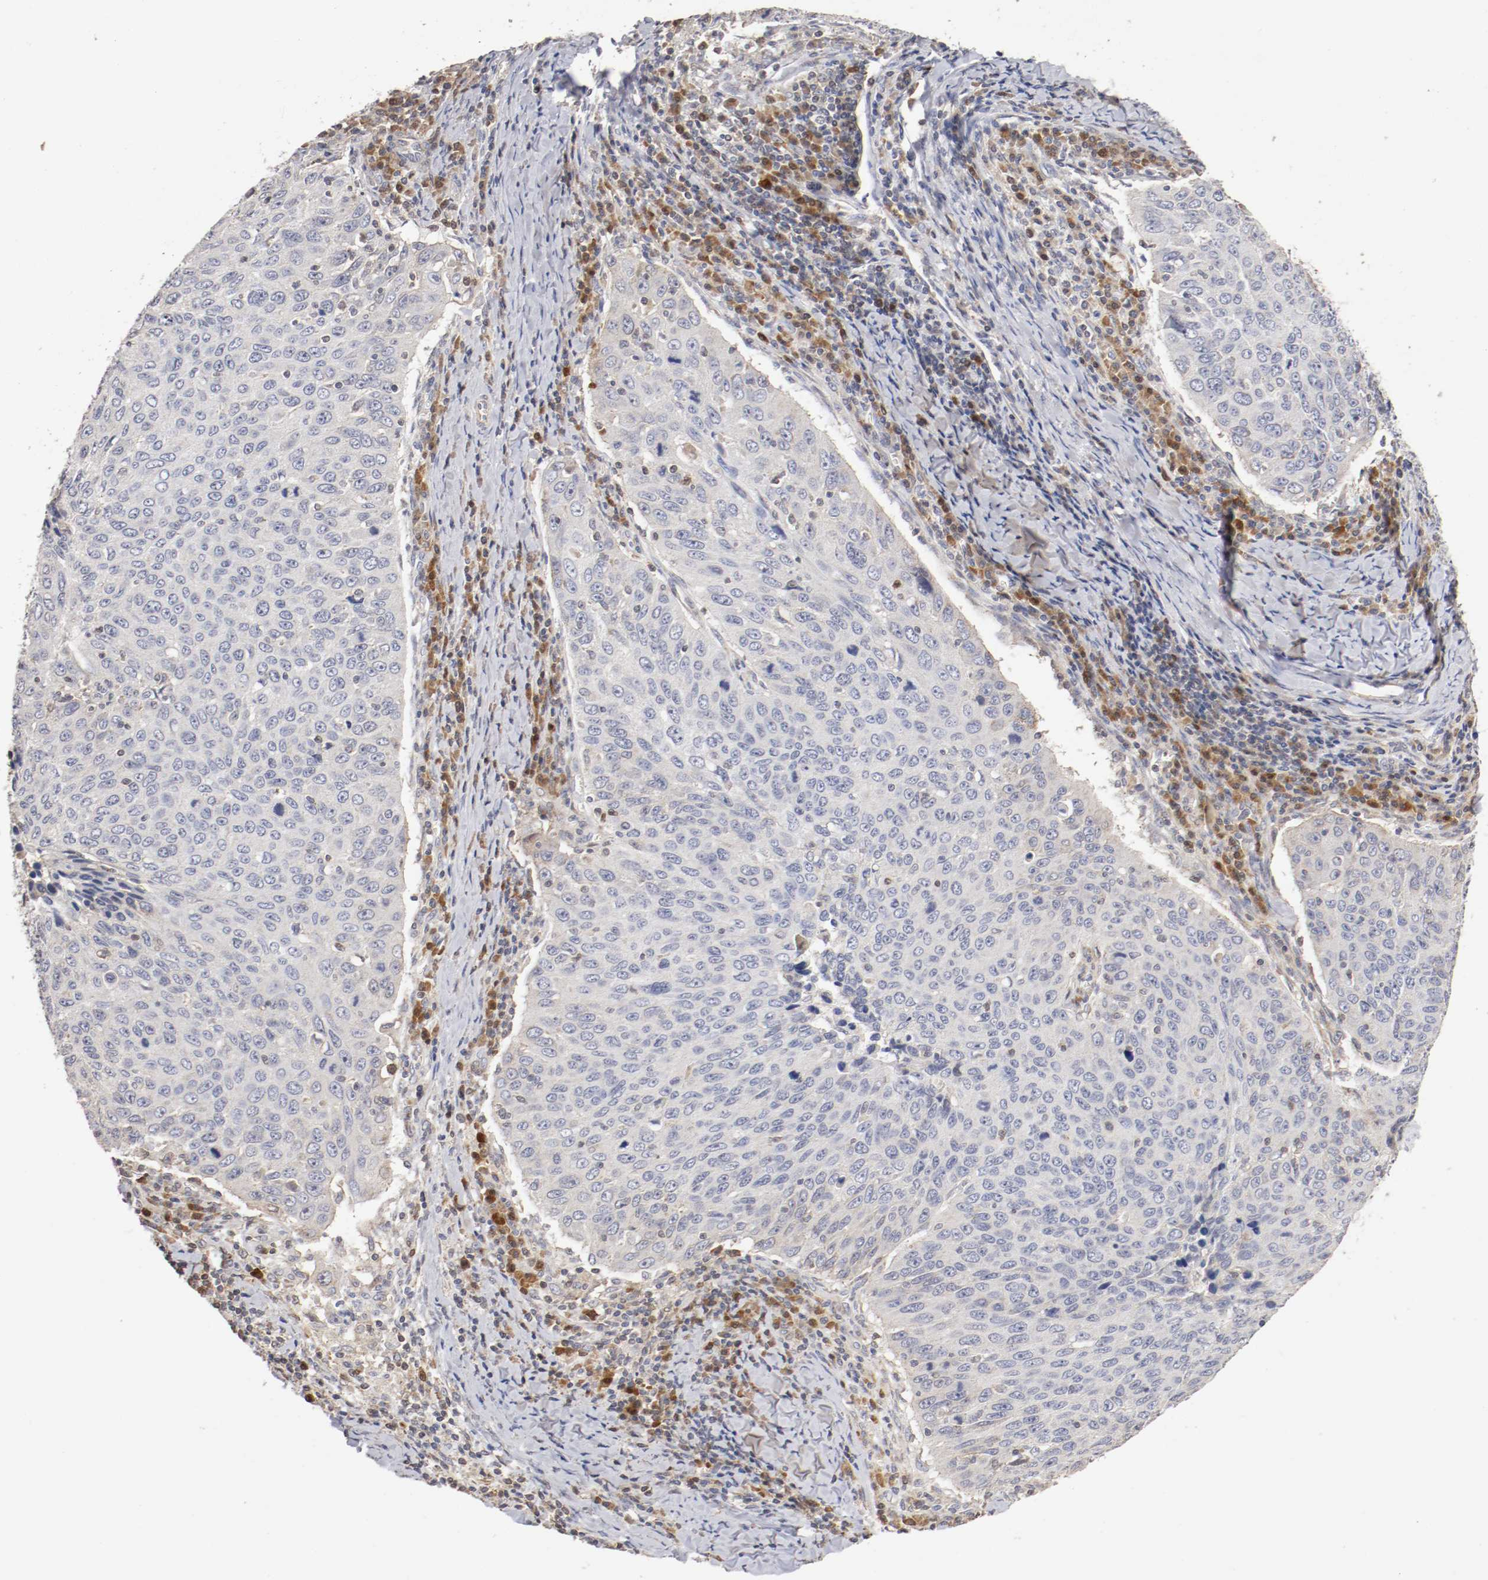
{"staining": {"intensity": "negative", "quantity": "none", "location": "none"}, "tissue": "cervical cancer", "cell_type": "Tumor cells", "image_type": "cancer", "snomed": [{"axis": "morphology", "description": "Squamous cell carcinoma, NOS"}, {"axis": "topography", "description": "Cervix"}], "caption": "DAB (3,3'-diaminobenzidine) immunohistochemical staining of cervical squamous cell carcinoma reveals no significant staining in tumor cells.", "gene": "CDK6", "patient": {"sex": "female", "age": 53}}